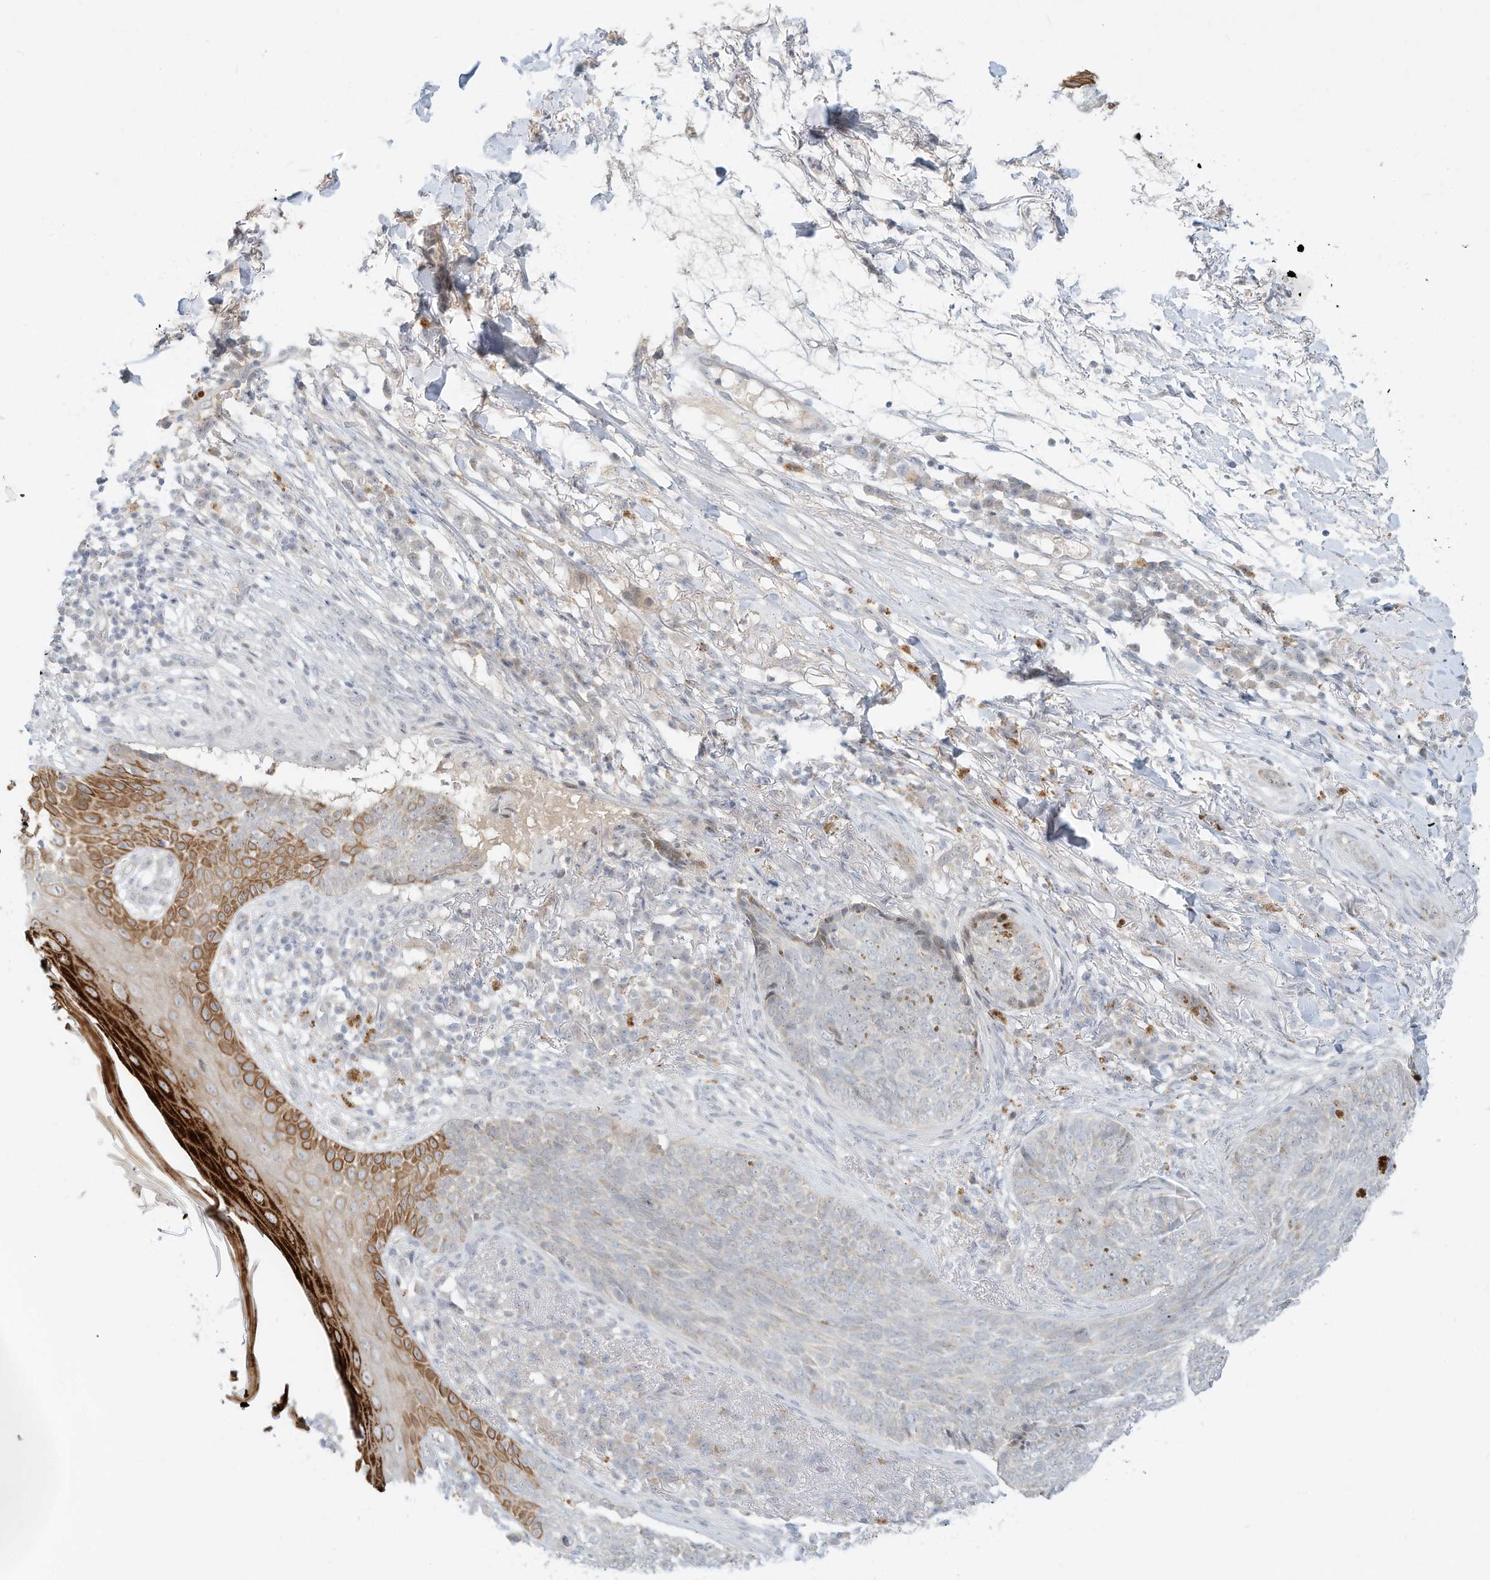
{"staining": {"intensity": "negative", "quantity": "none", "location": "none"}, "tissue": "skin cancer", "cell_type": "Tumor cells", "image_type": "cancer", "snomed": [{"axis": "morphology", "description": "Basal cell carcinoma"}, {"axis": "topography", "description": "Skin"}], "caption": "There is no significant staining in tumor cells of skin basal cell carcinoma.", "gene": "PAK6", "patient": {"sex": "male", "age": 85}}